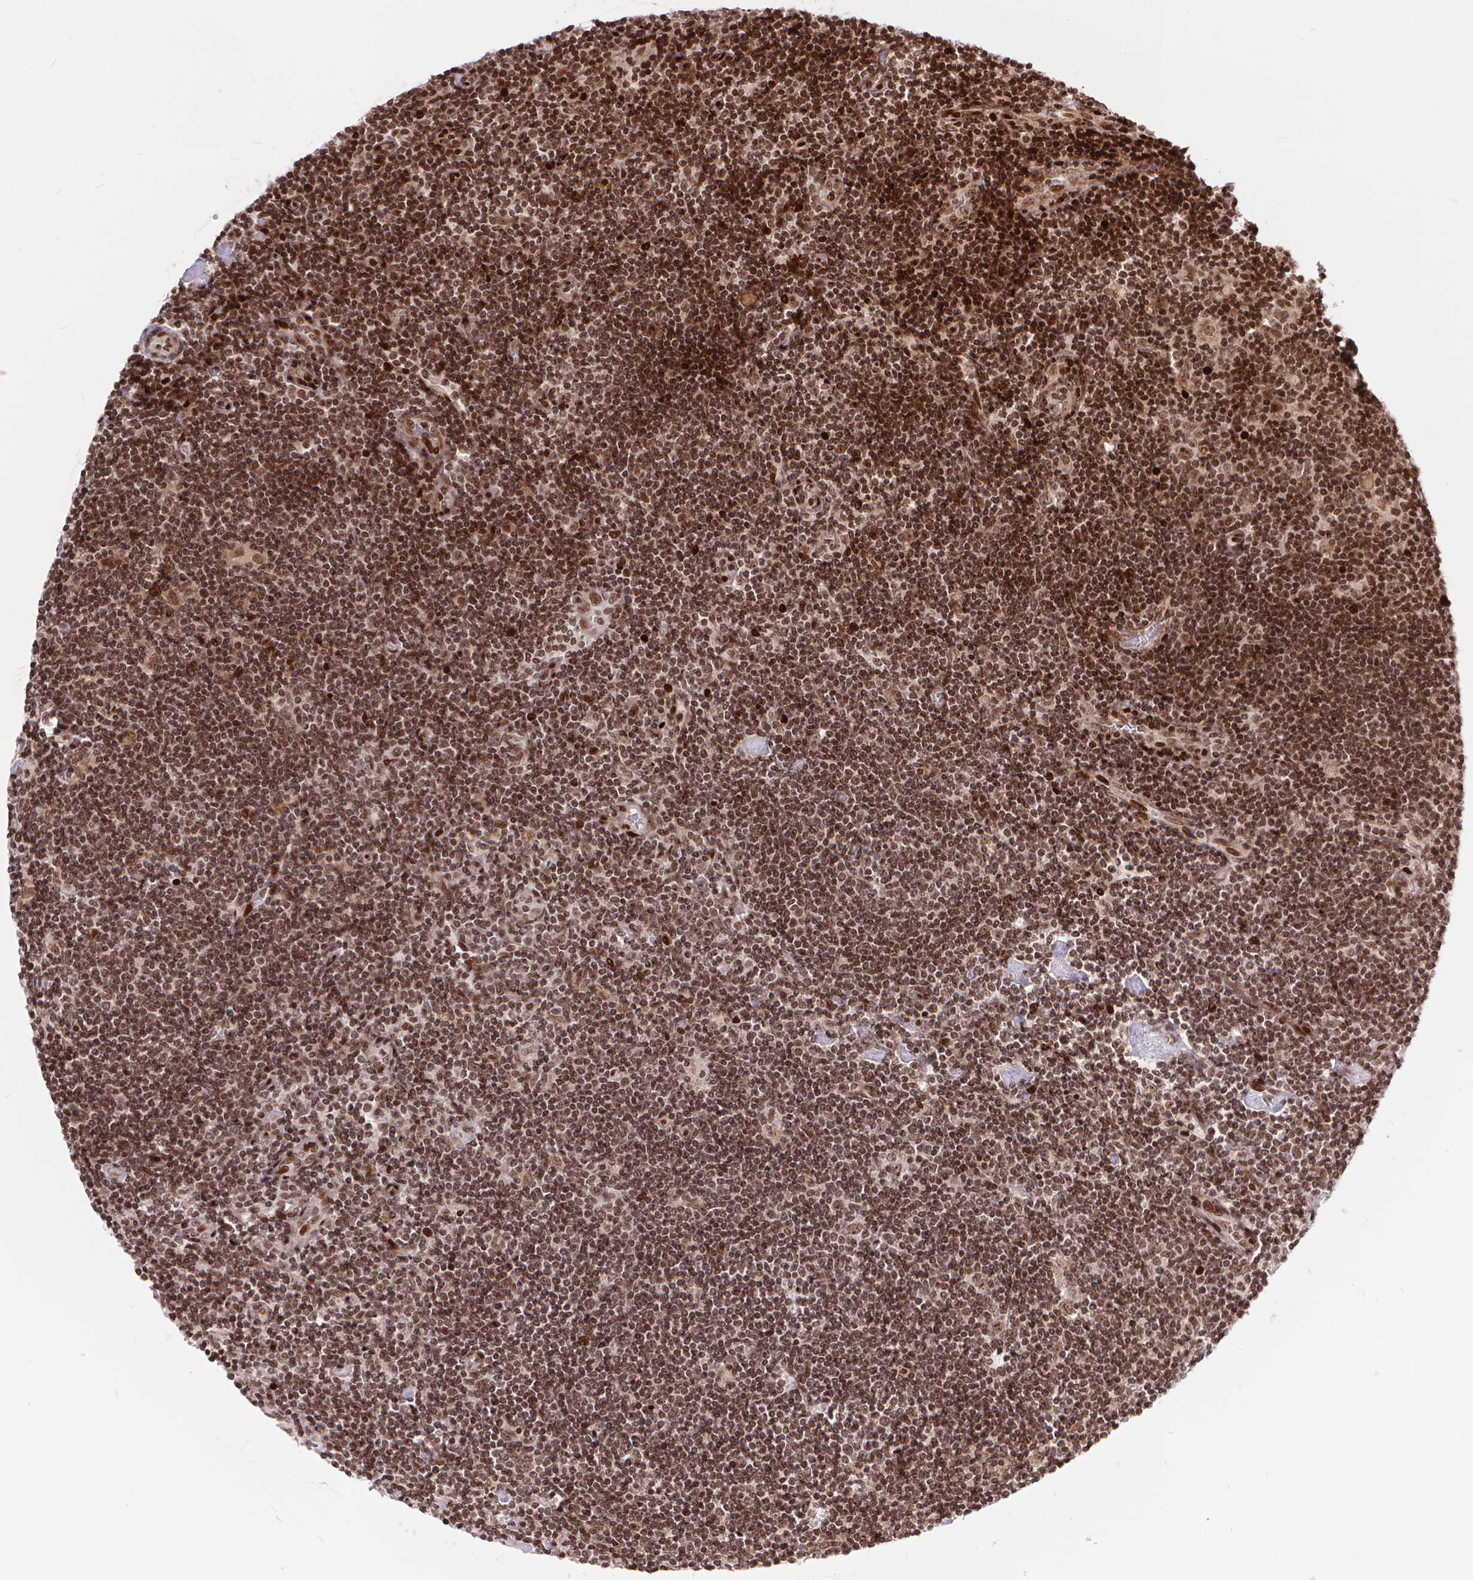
{"staining": {"intensity": "moderate", "quantity": ">75%", "location": "cytoplasmic/membranous,nuclear"}, "tissue": "lymphoma", "cell_type": "Tumor cells", "image_type": "cancer", "snomed": [{"axis": "morphology", "description": "Hodgkin's disease, NOS"}, {"axis": "topography", "description": "Lymph node"}], "caption": "About >75% of tumor cells in human lymphoma exhibit moderate cytoplasmic/membranous and nuclear protein positivity as visualized by brown immunohistochemical staining.", "gene": "AMER1", "patient": {"sex": "male", "age": 40}}